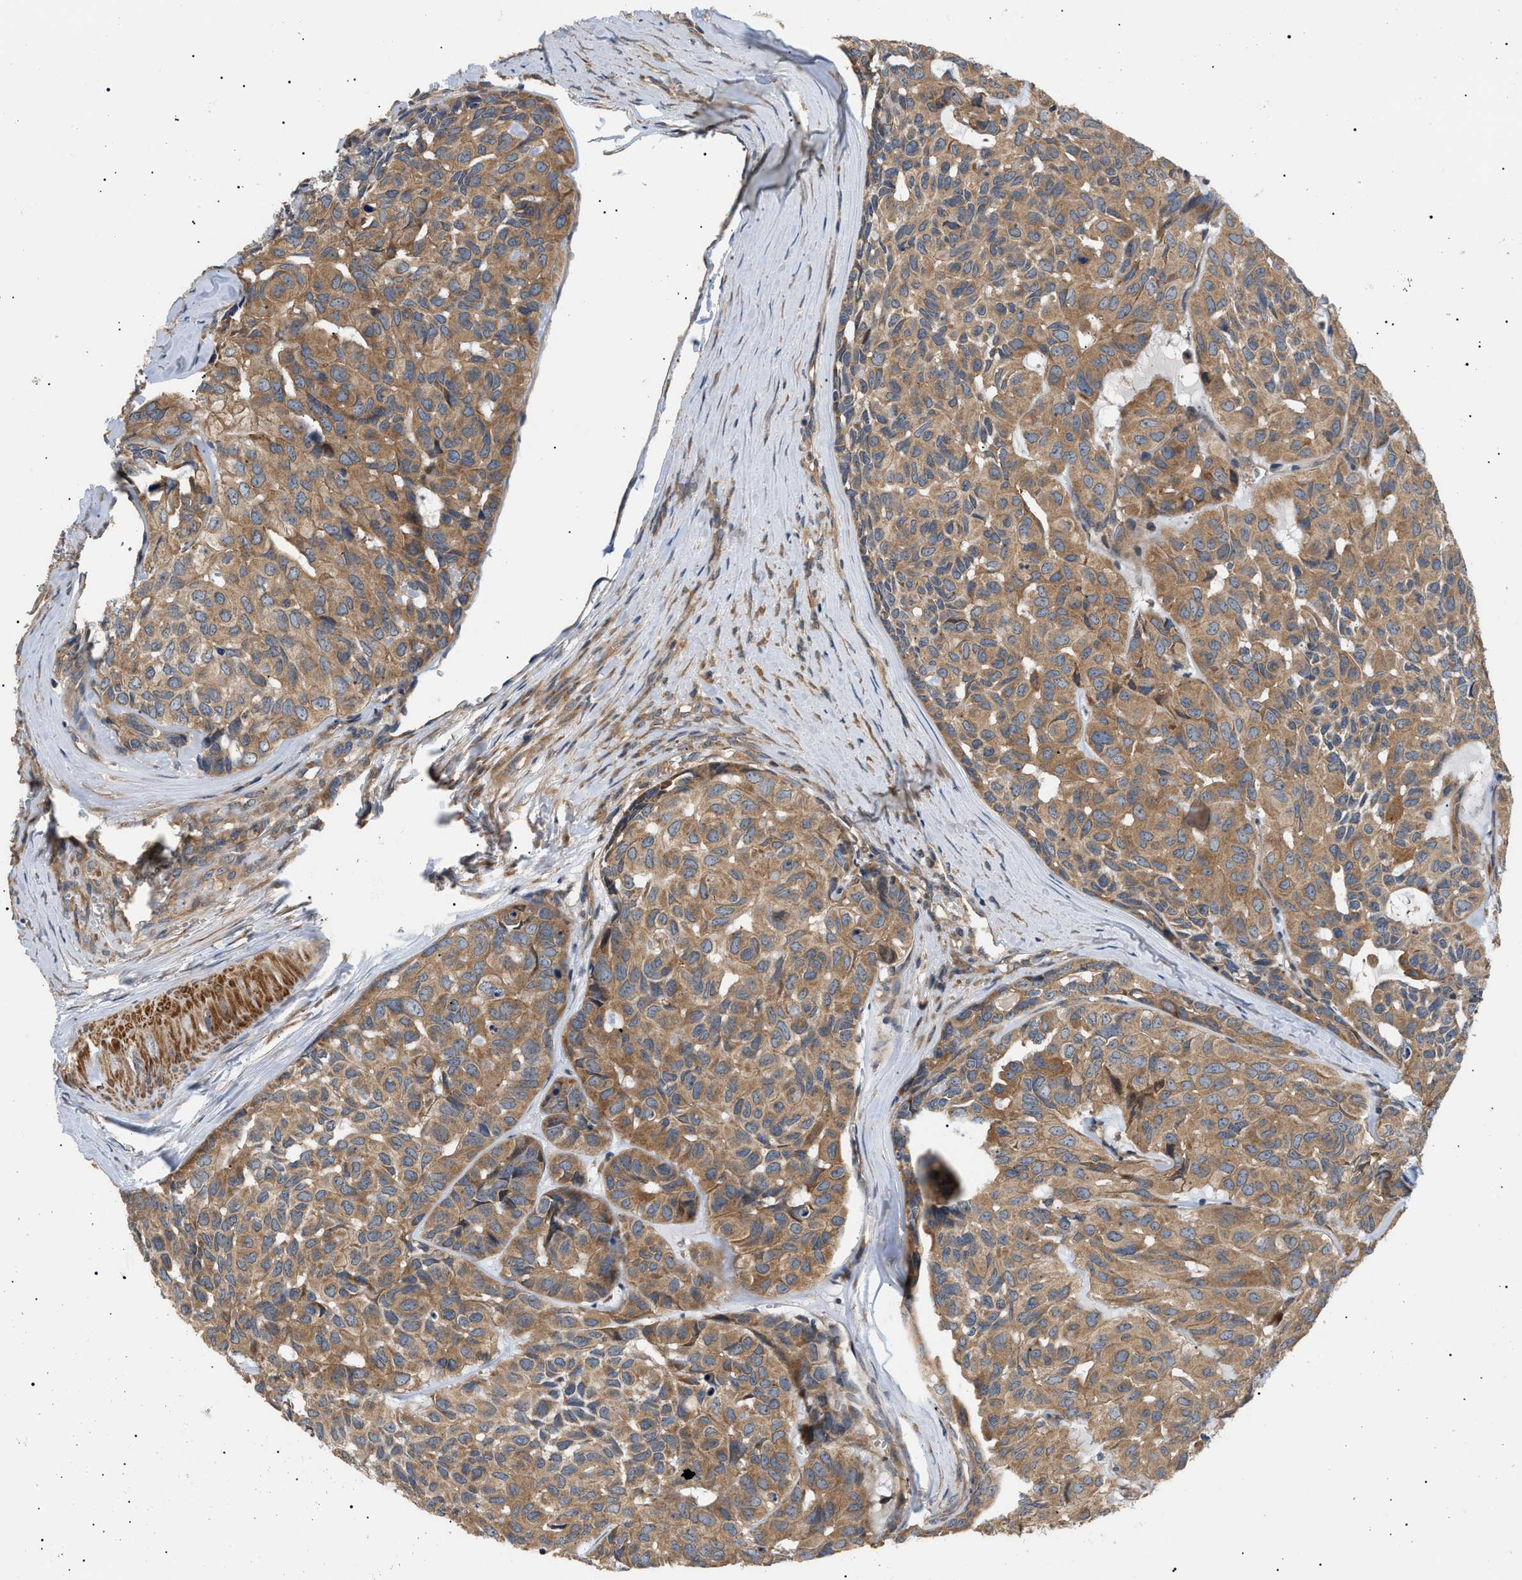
{"staining": {"intensity": "moderate", "quantity": ">75%", "location": "cytoplasmic/membranous"}, "tissue": "head and neck cancer", "cell_type": "Tumor cells", "image_type": "cancer", "snomed": [{"axis": "morphology", "description": "Adenocarcinoma, NOS"}, {"axis": "topography", "description": "Salivary gland, NOS"}, {"axis": "topography", "description": "Head-Neck"}], "caption": "An image of head and neck cancer stained for a protein demonstrates moderate cytoplasmic/membranous brown staining in tumor cells. (Stains: DAB in brown, nuclei in blue, Microscopy: brightfield microscopy at high magnification).", "gene": "PPM1B", "patient": {"sex": "female", "age": 76}}